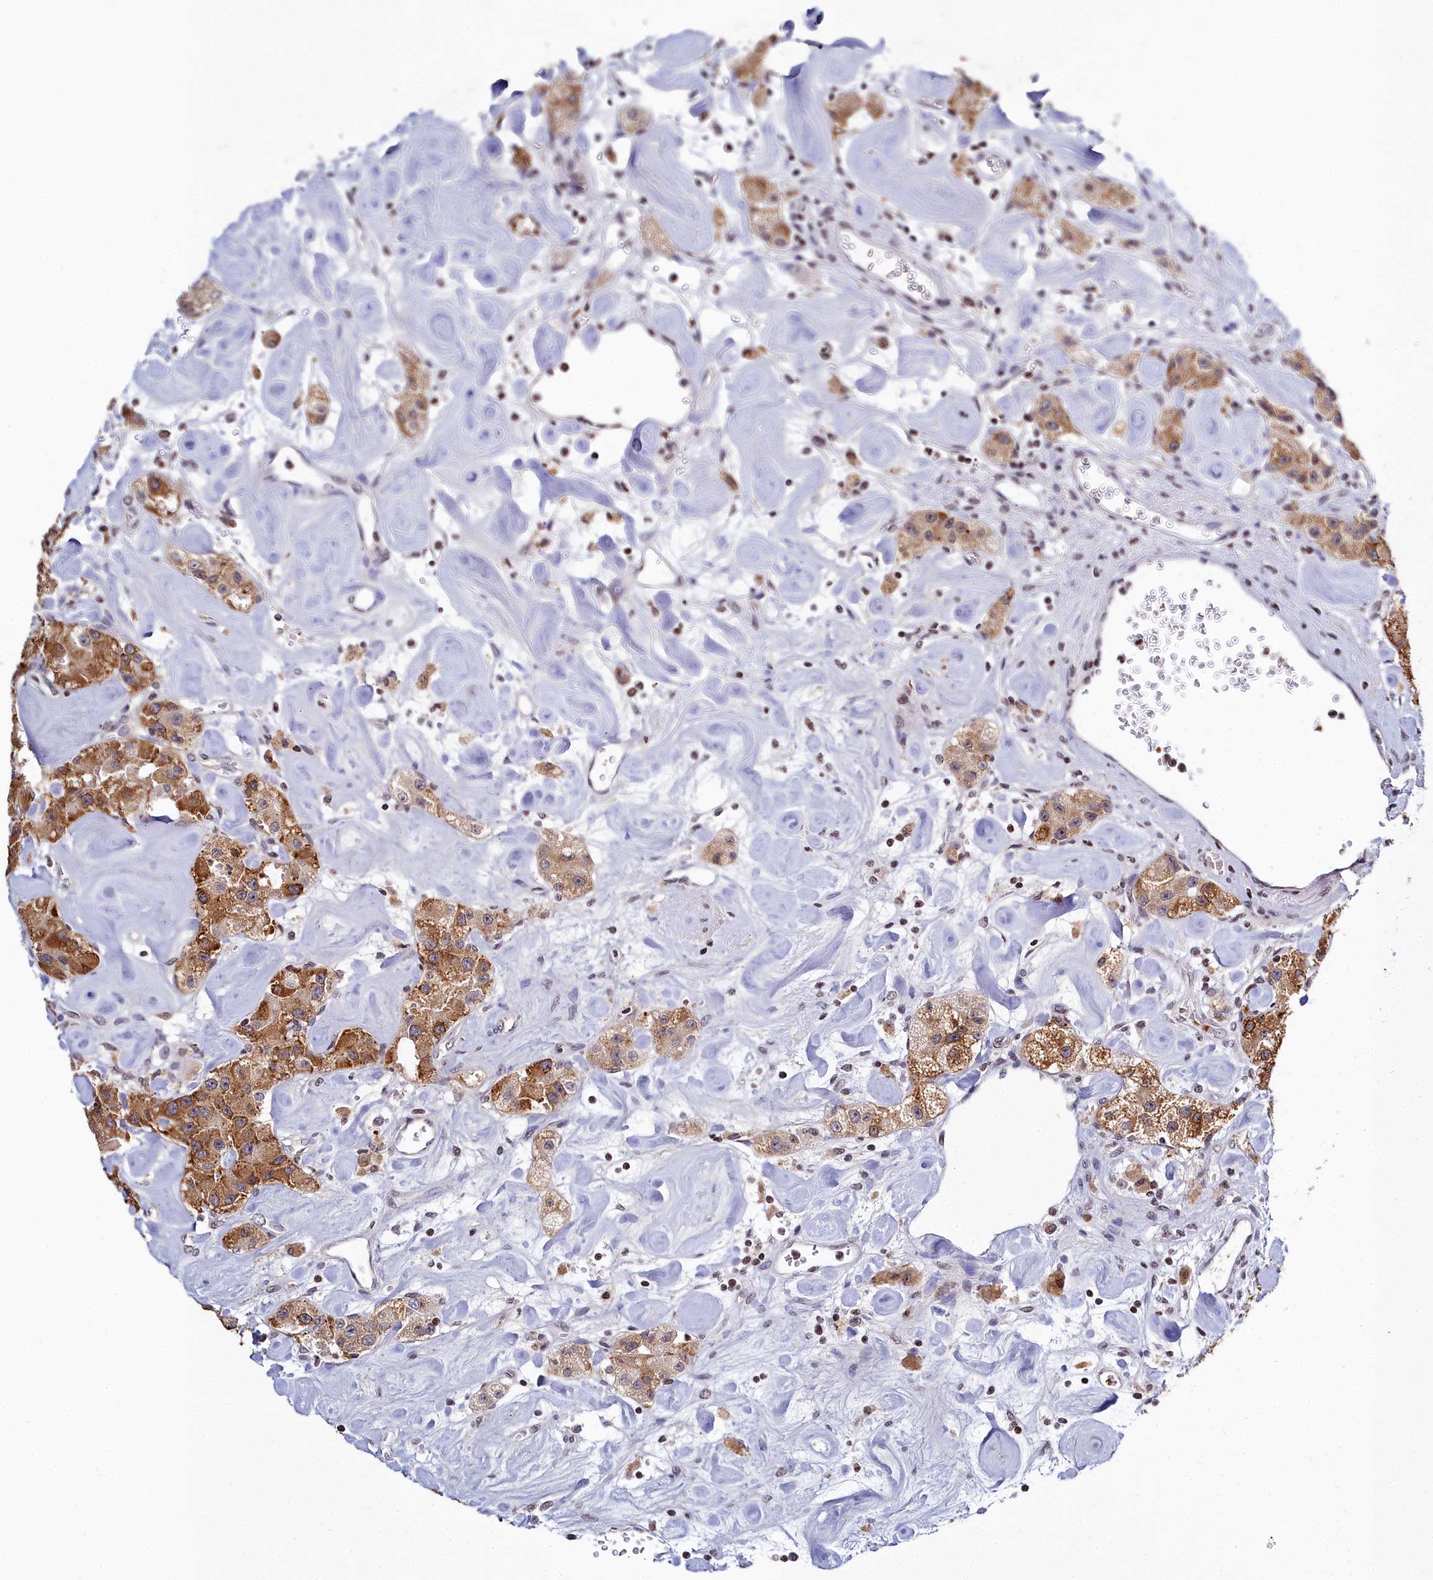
{"staining": {"intensity": "moderate", "quantity": ">75%", "location": "cytoplasmic/membranous"}, "tissue": "carcinoid", "cell_type": "Tumor cells", "image_type": "cancer", "snomed": [{"axis": "morphology", "description": "Carcinoid, malignant, NOS"}, {"axis": "topography", "description": "Pancreas"}], "caption": "The micrograph reveals staining of carcinoid, revealing moderate cytoplasmic/membranous protein positivity (brown color) within tumor cells. (IHC, brightfield microscopy, high magnification).", "gene": "FZD4", "patient": {"sex": "male", "age": 41}}